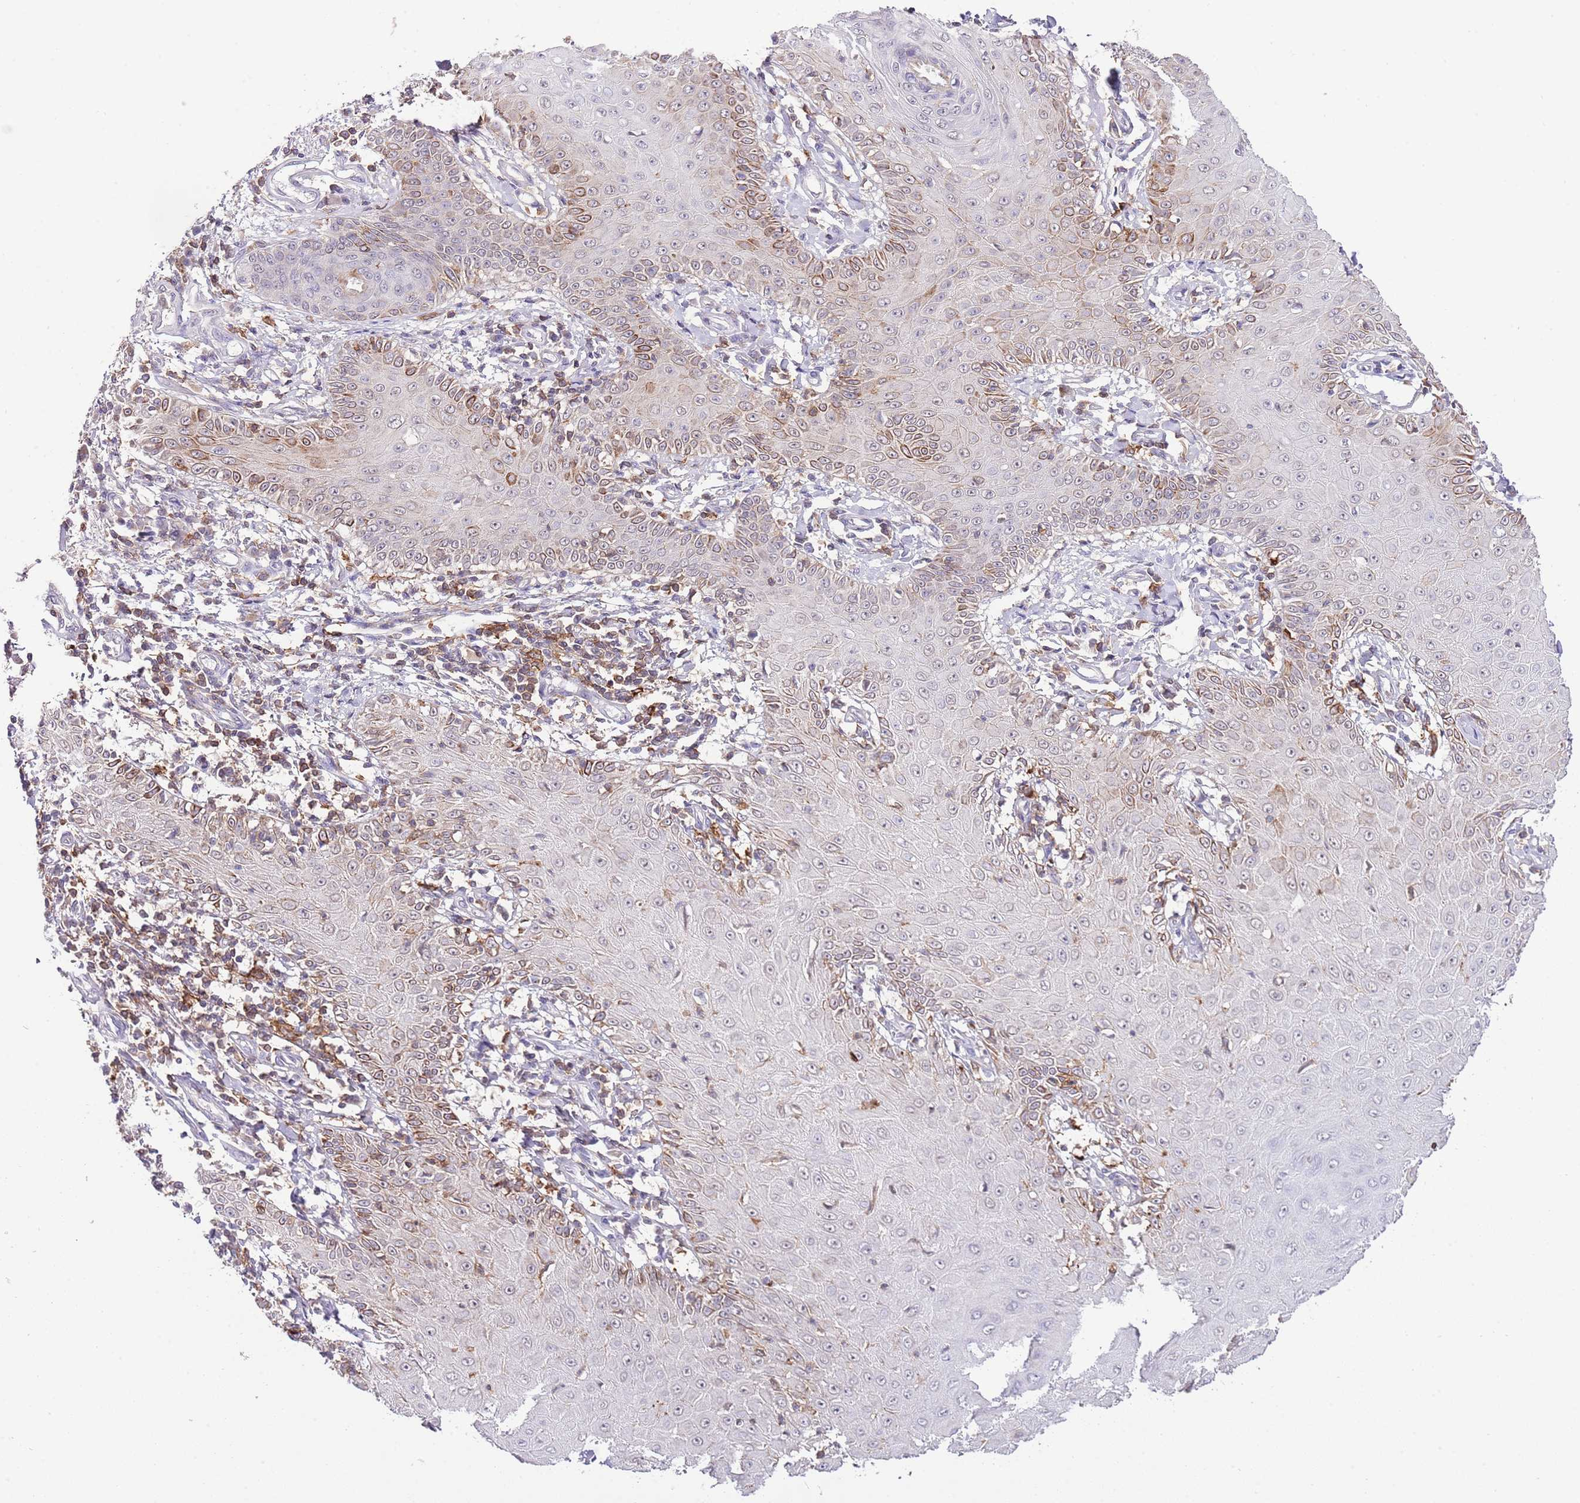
{"staining": {"intensity": "moderate", "quantity": "<25%", "location": "cytoplasmic/membranous"}, "tissue": "skin cancer", "cell_type": "Tumor cells", "image_type": "cancer", "snomed": [{"axis": "morphology", "description": "Squamous cell carcinoma, NOS"}, {"axis": "topography", "description": "Skin"}], "caption": "An immunohistochemistry histopathology image of neoplastic tissue is shown. Protein staining in brown labels moderate cytoplasmic/membranous positivity in skin cancer within tumor cells. The protein of interest is shown in brown color, while the nuclei are stained blue.", "gene": "EFHD1", "patient": {"sex": "male", "age": 70}}